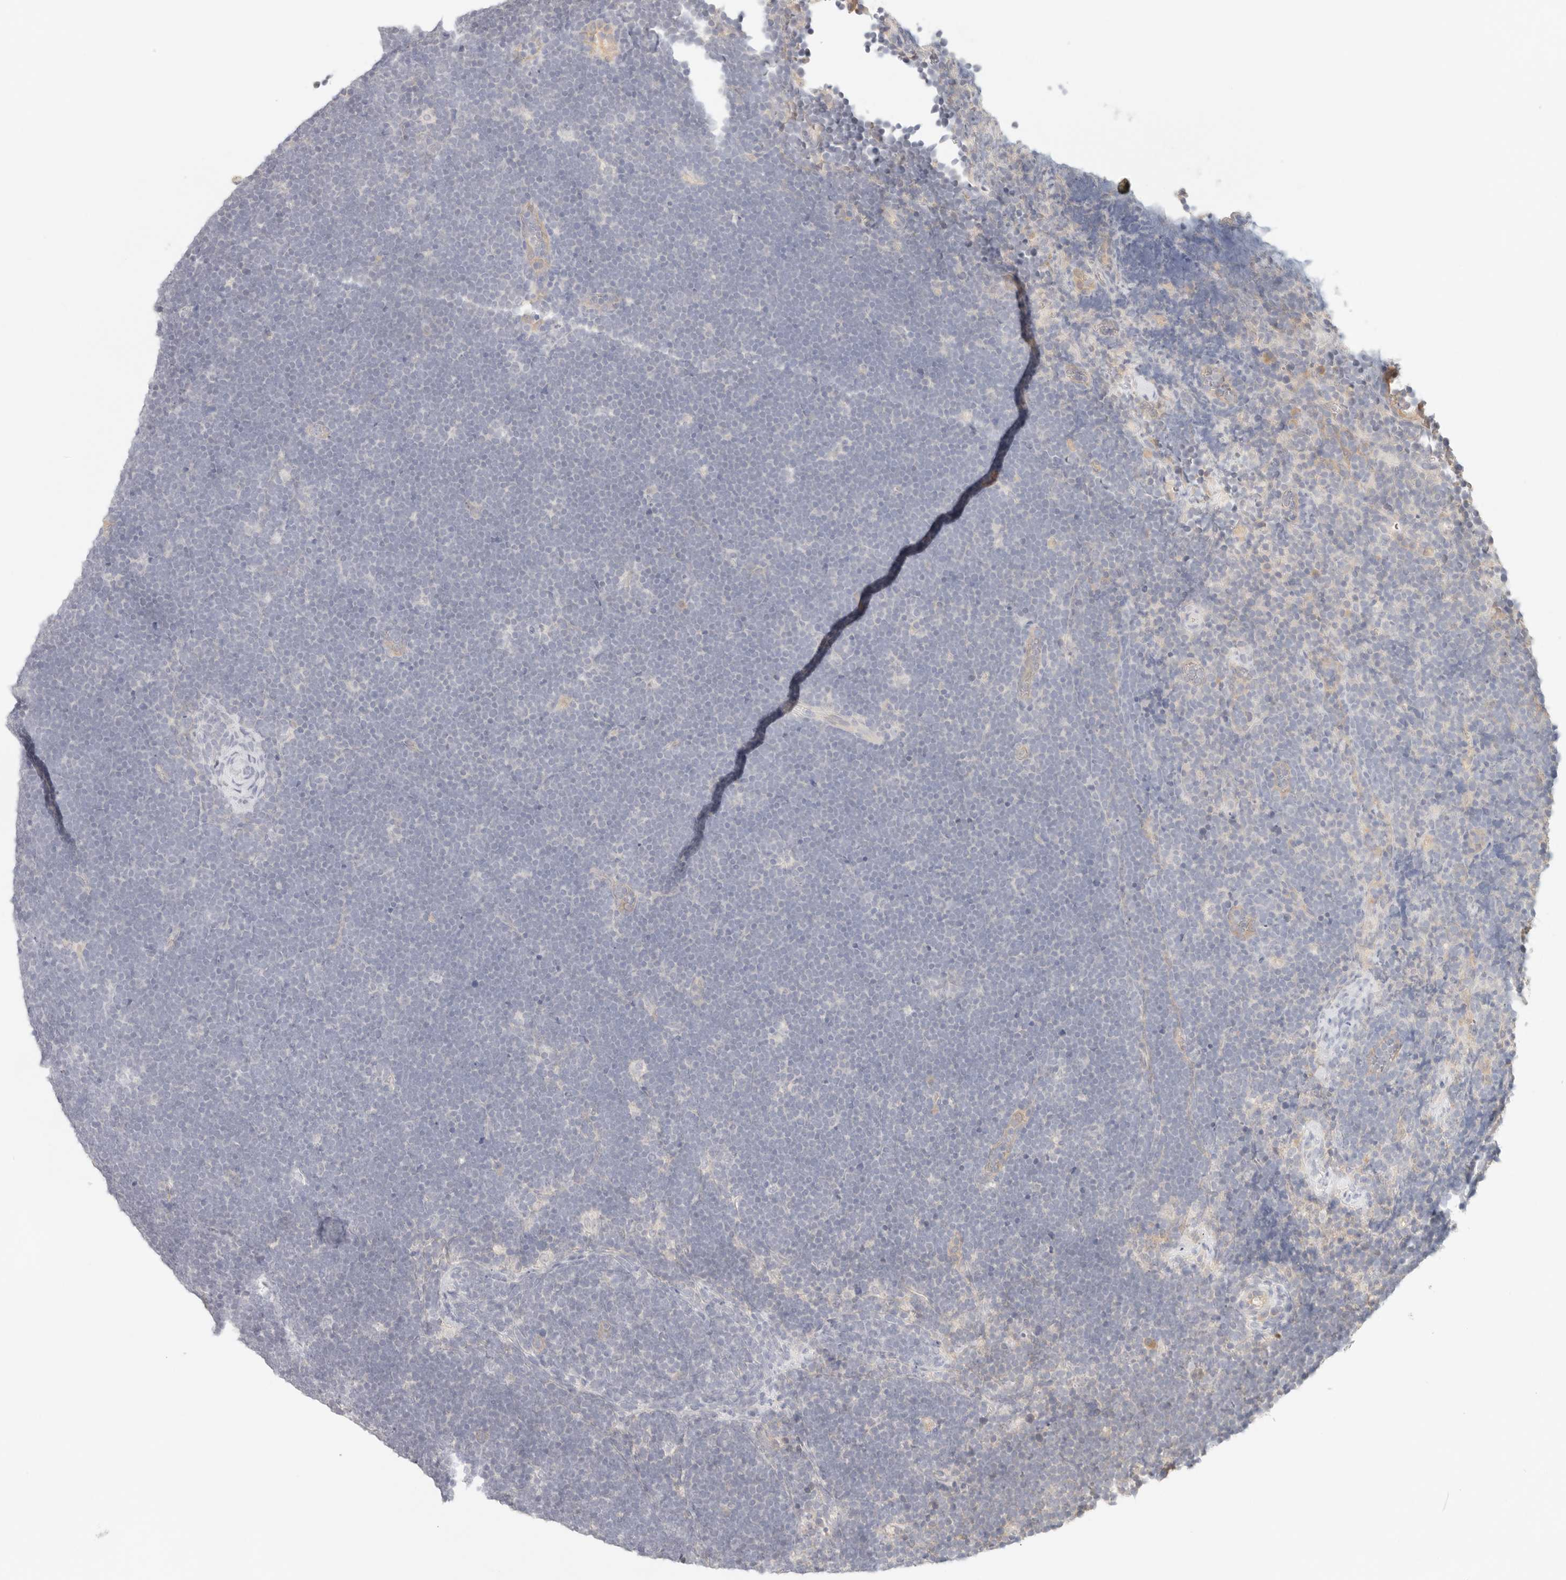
{"staining": {"intensity": "negative", "quantity": "none", "location": "none"}, "tissue": "lymphoma", "cell_type": "Tumor cells", "image_type": "cancer", "snomed": [{"axis": "morphology", "description": "Malignant lymphoma, non-Hodgkin's type, High grade"}, {"axis": "topography", "description": "Lymph node"}], "caption": "Protein analysis of lymphoma exhibits no significant positivity in tumor cells.", "gene": "SPHK1", "patient": {"sex": "male", "age": 13}}